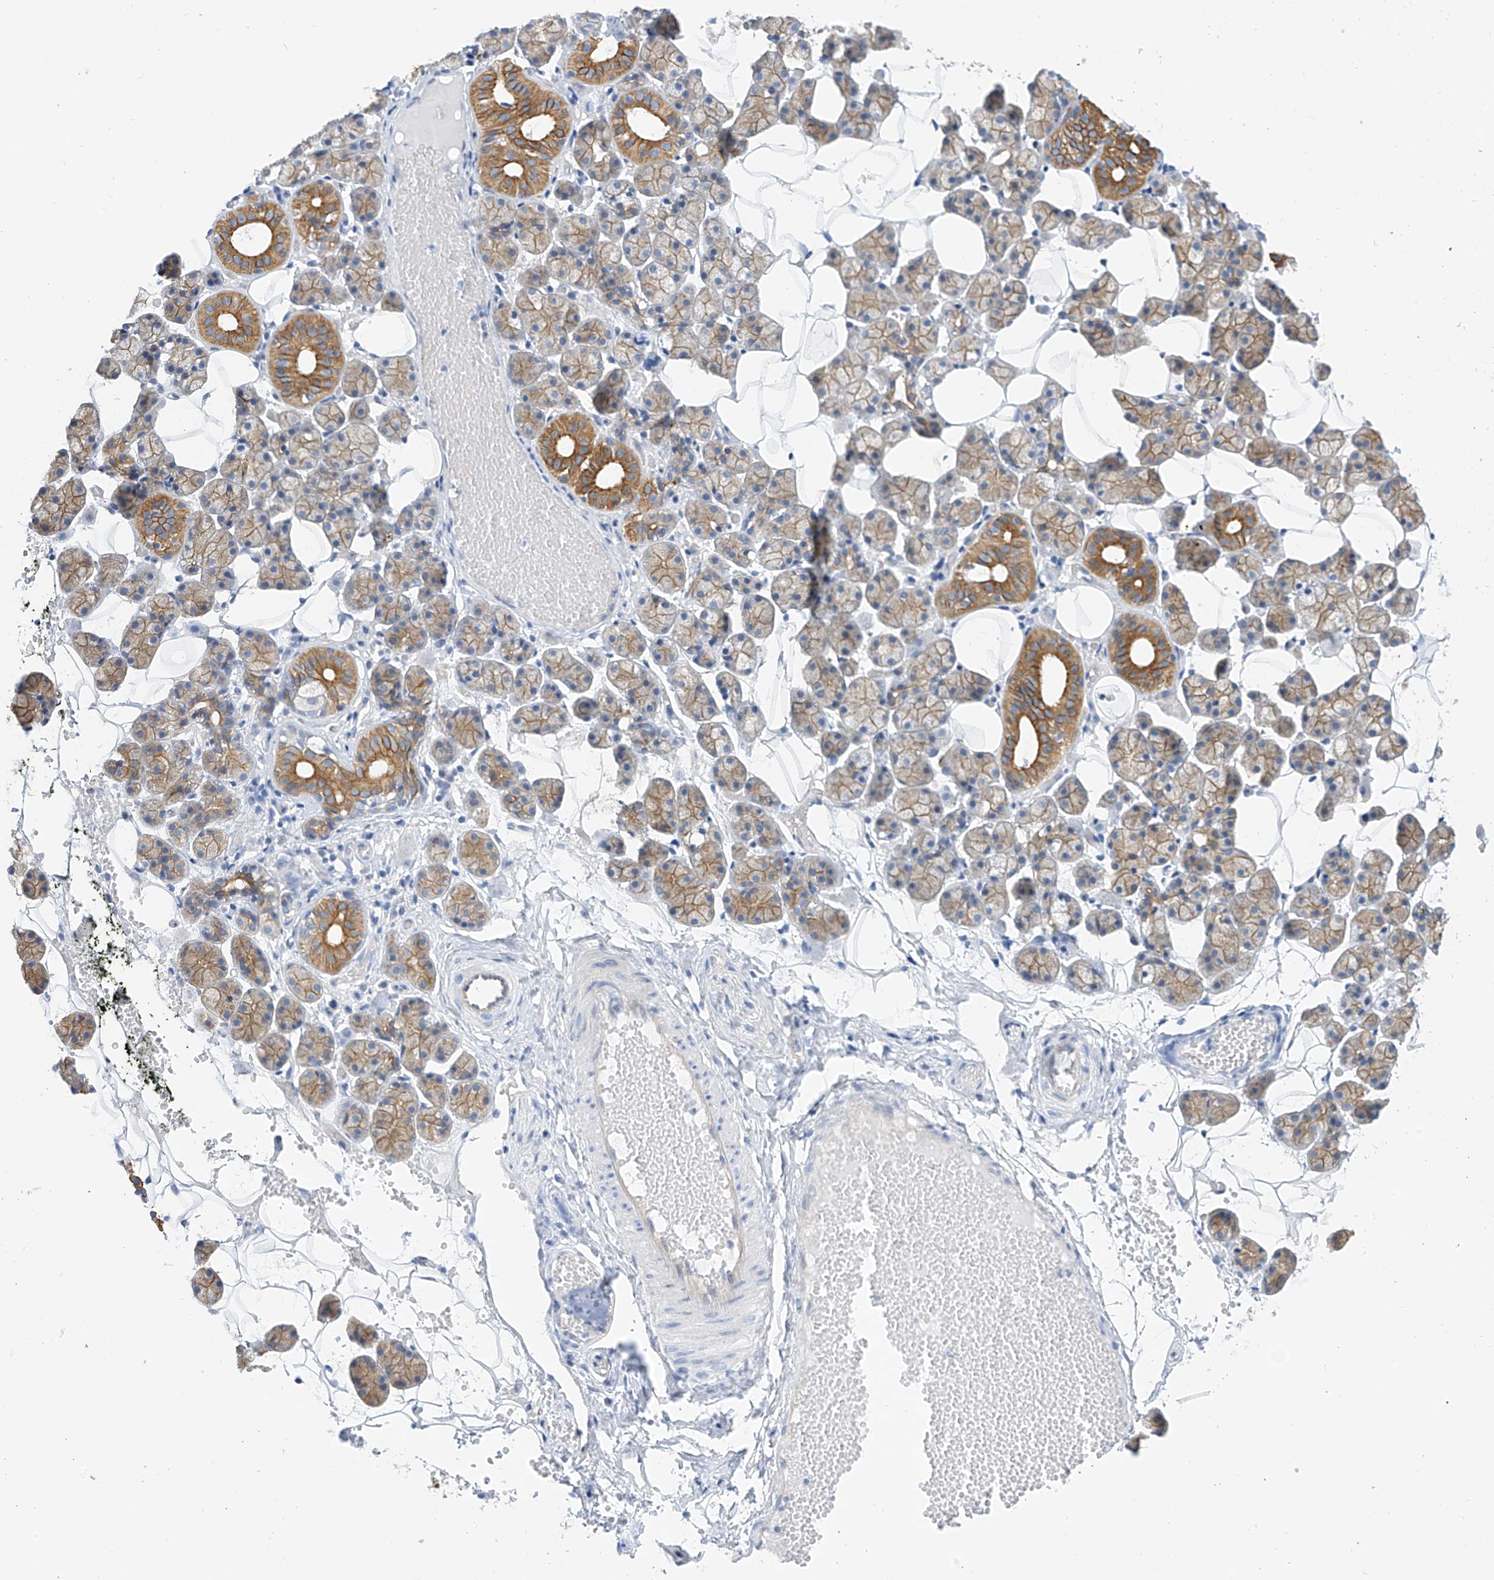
{"staining": {"intensity": "moderate", "quantity": ">75%", "location": "cytoplasmic/membranous"}, "tissue": "salivary gland", "cell_type": "Glandular cells", "image_type": "normal", "snomed": [{"axis": "morphology", "description": "Normal tissue, NOS"}, {"axis": "topography", "description": "Salivary gland"}], "caption": "Salivary gland stained with a brown dye exhibits moderate cytoplasmic/membranous positive positivity in approximately >75% of glandular cells.", "gene": "PIK3C2B", "patient": {"sex": "female", "age": 33}}